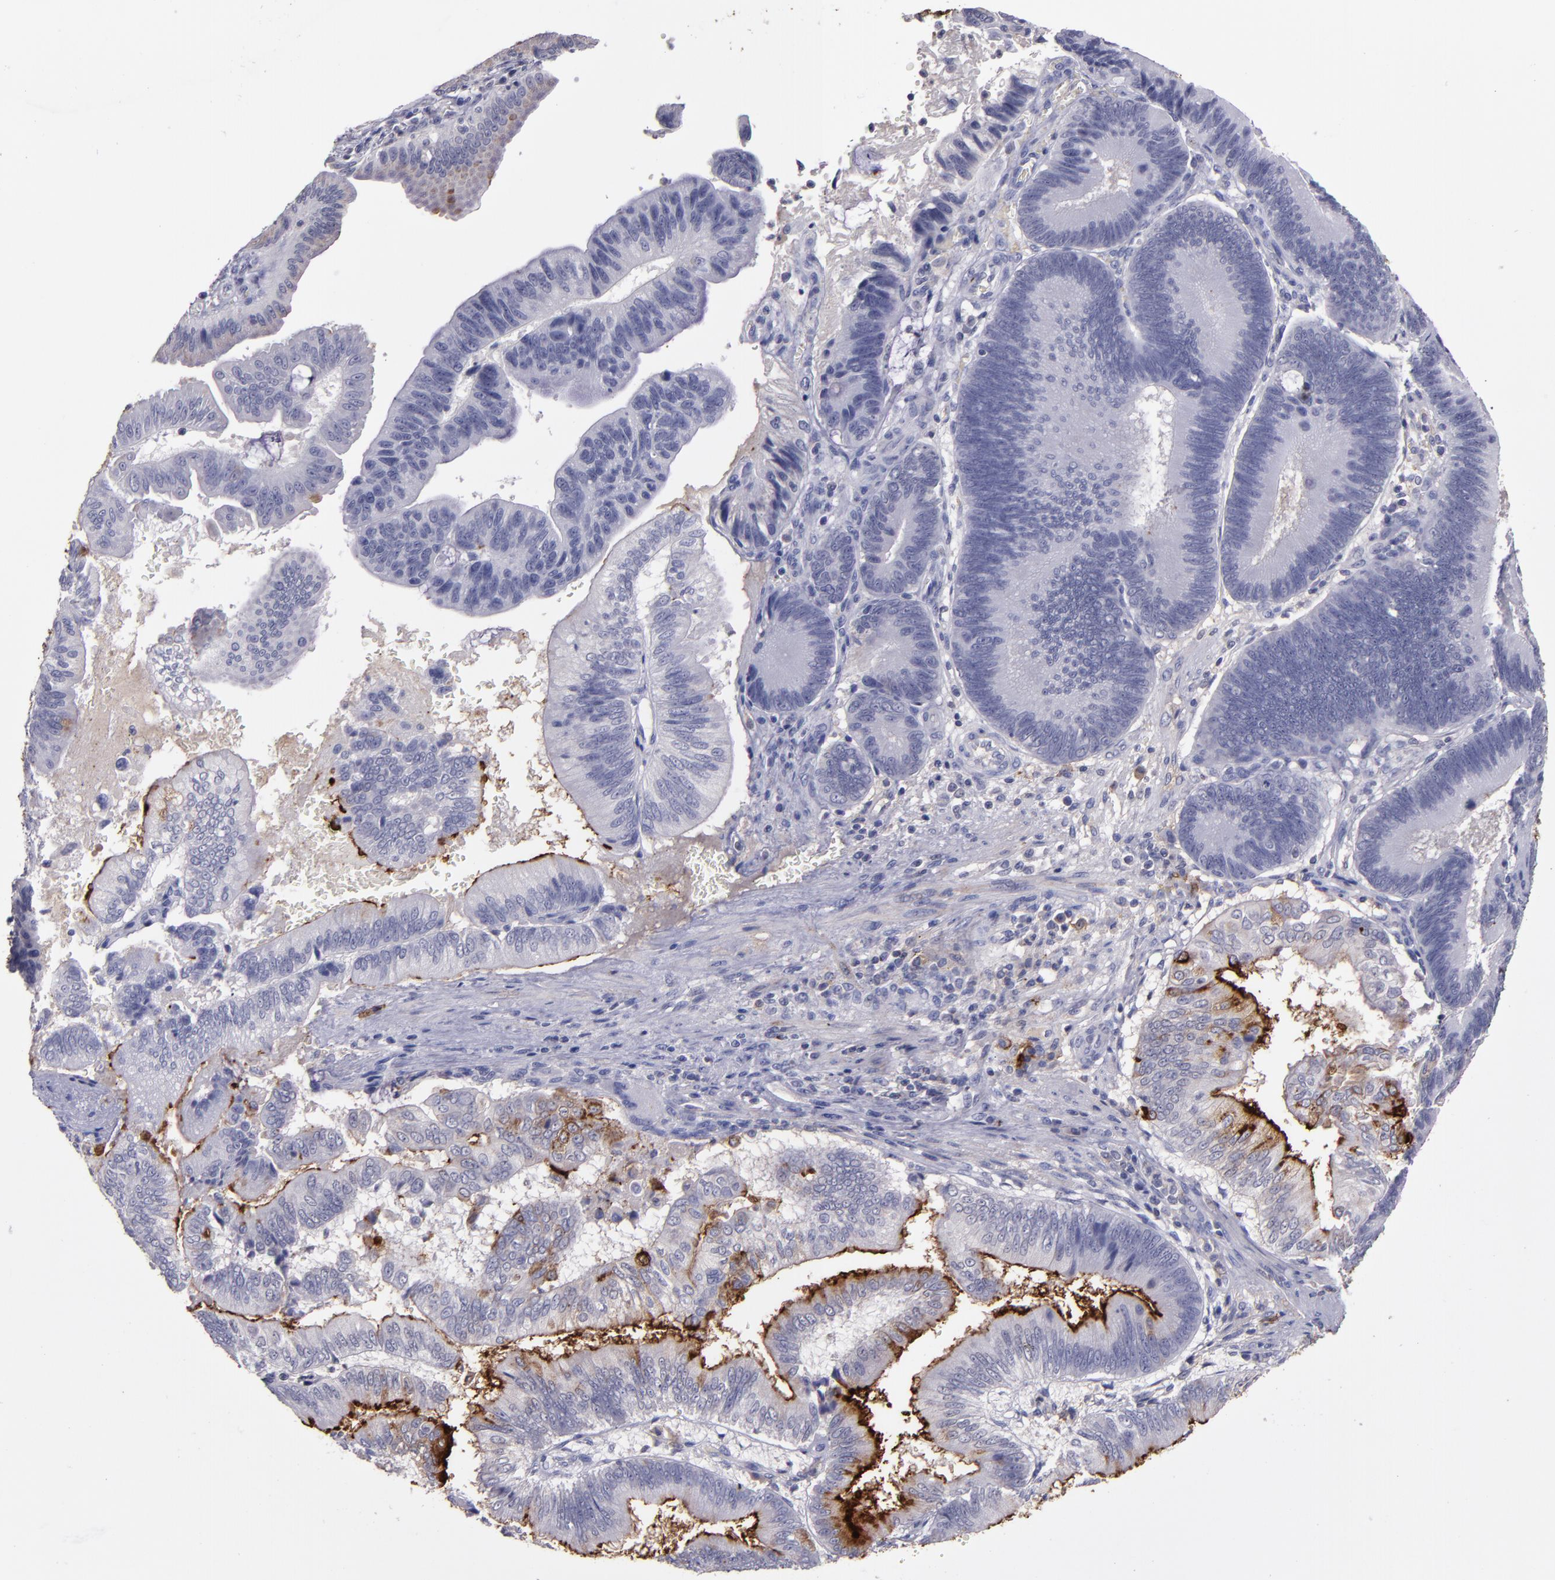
{"staining": {"intensity": "strong", "quantity": "<25%", "location": "cytoplasmic/membranous"}, "tissue": "pancreatic cancer", "cell_type": "Tumor cells", "image_type": "cancer", "snomed": [{"axis": "morphology", "description": "Adenocarcinoma, NOS"}, {"axis": "topography", "description": "Pancreas"}], "caption": "Immunohistochemistry of human pancreatic adenocarcinoma displays medium levels of strong cytoplasmic/membranous expression in about <25% of tumor cells. (Stains: DAB in brown, nuclei in blue, Microscopy: brightfield microscopy at high magnification).", "gene": "MFGE8", "patient": {"sex": "male", "age": 82}}